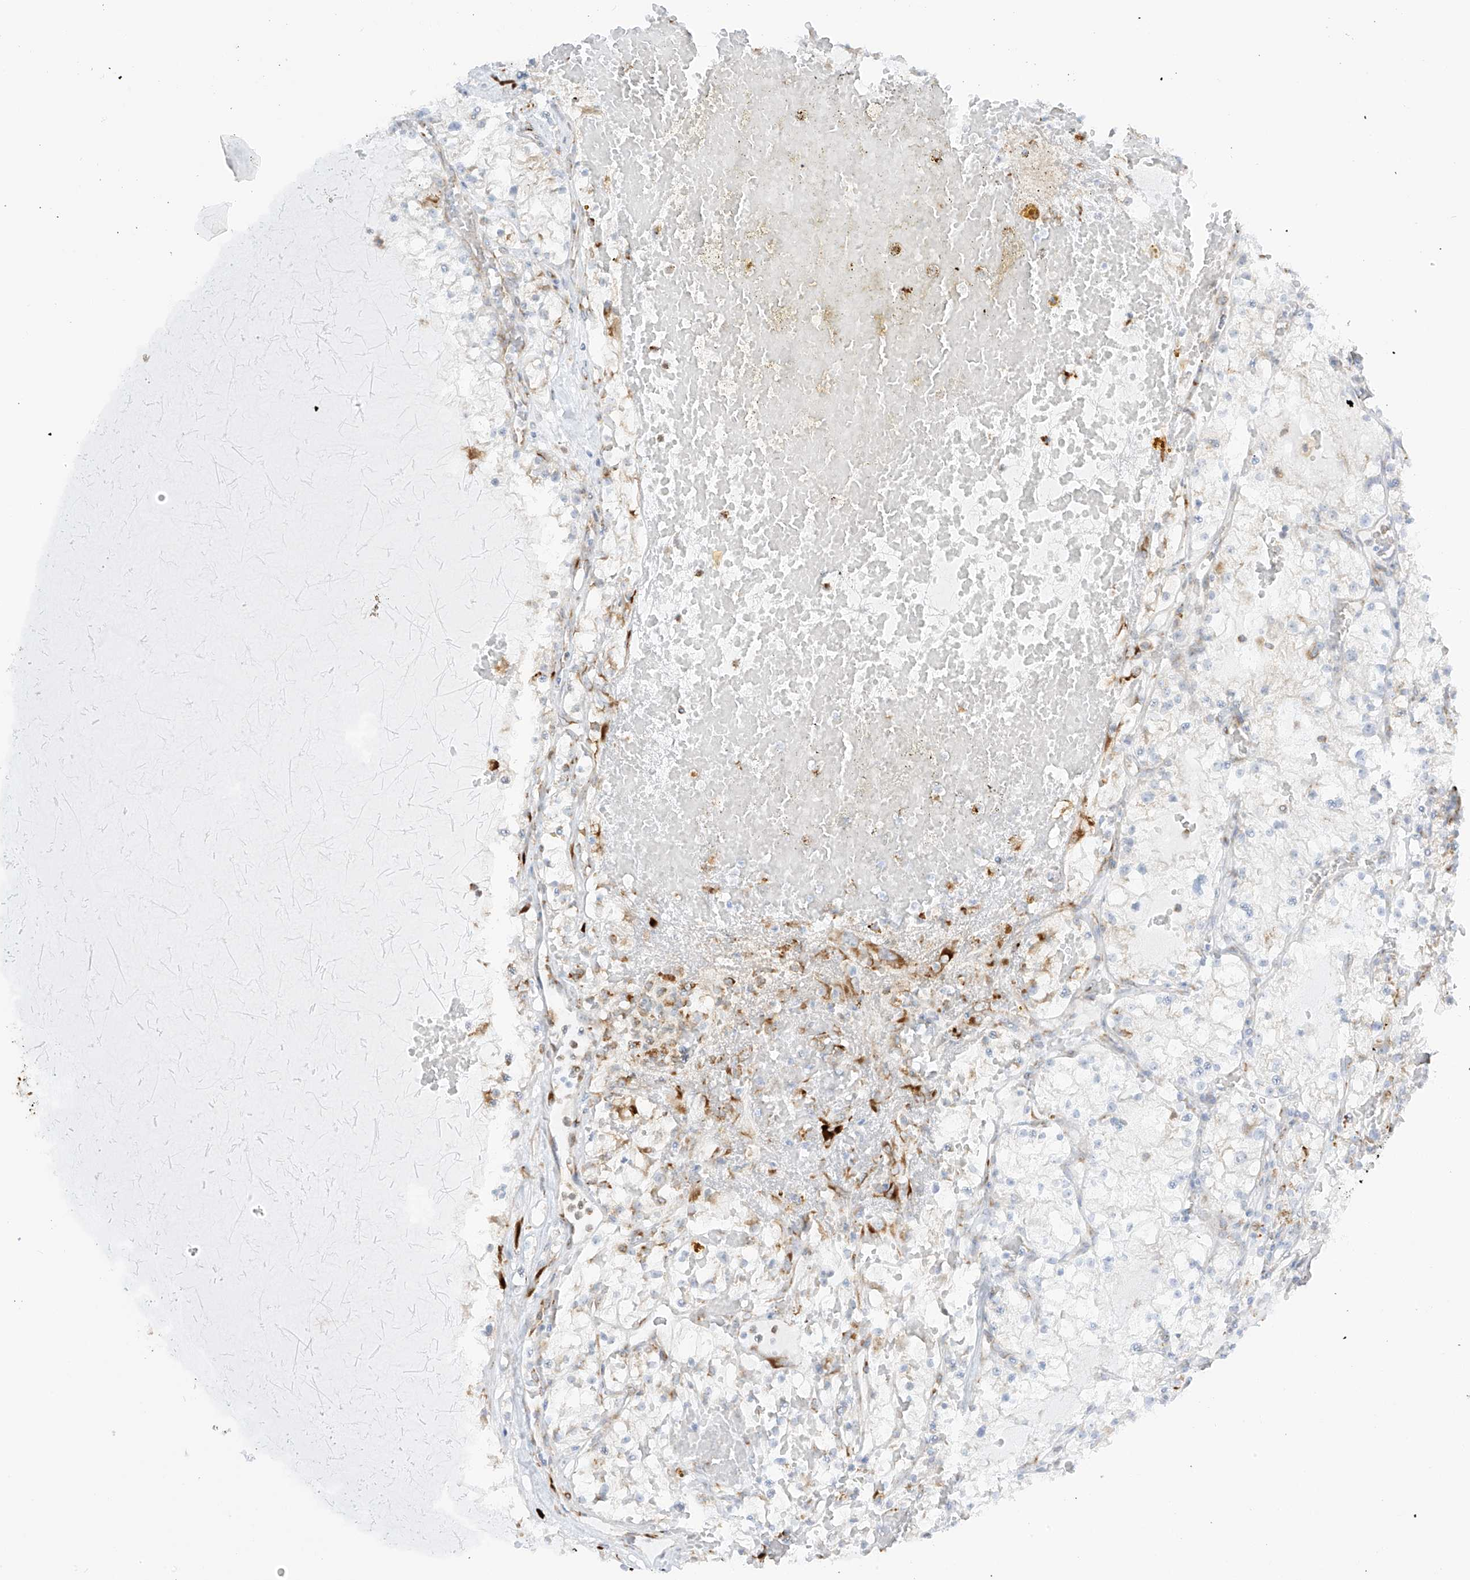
{"staining": {"intensity": "negative", "quantity": "none", "location": "none"}, "tissue": "renal cancer", "cell_type": "Tumor cells", "image_type": "cancer", "snomed": [{"axis": "morphology", "description": "Normal tissue, NOS"}, {"axis": "morphology", "description": "Adenocarcinoma, NOS"}, {"axis": "topography", "description": "Kidney"}], "caption": "DAB (3,3'-diaminobenzidine) immunohistochemical staining of human renal adenocarcinoma displays no significant expression in tumor cells.", "gene": "LRRC59", "patient": {"sex": "male", "age": 68}}